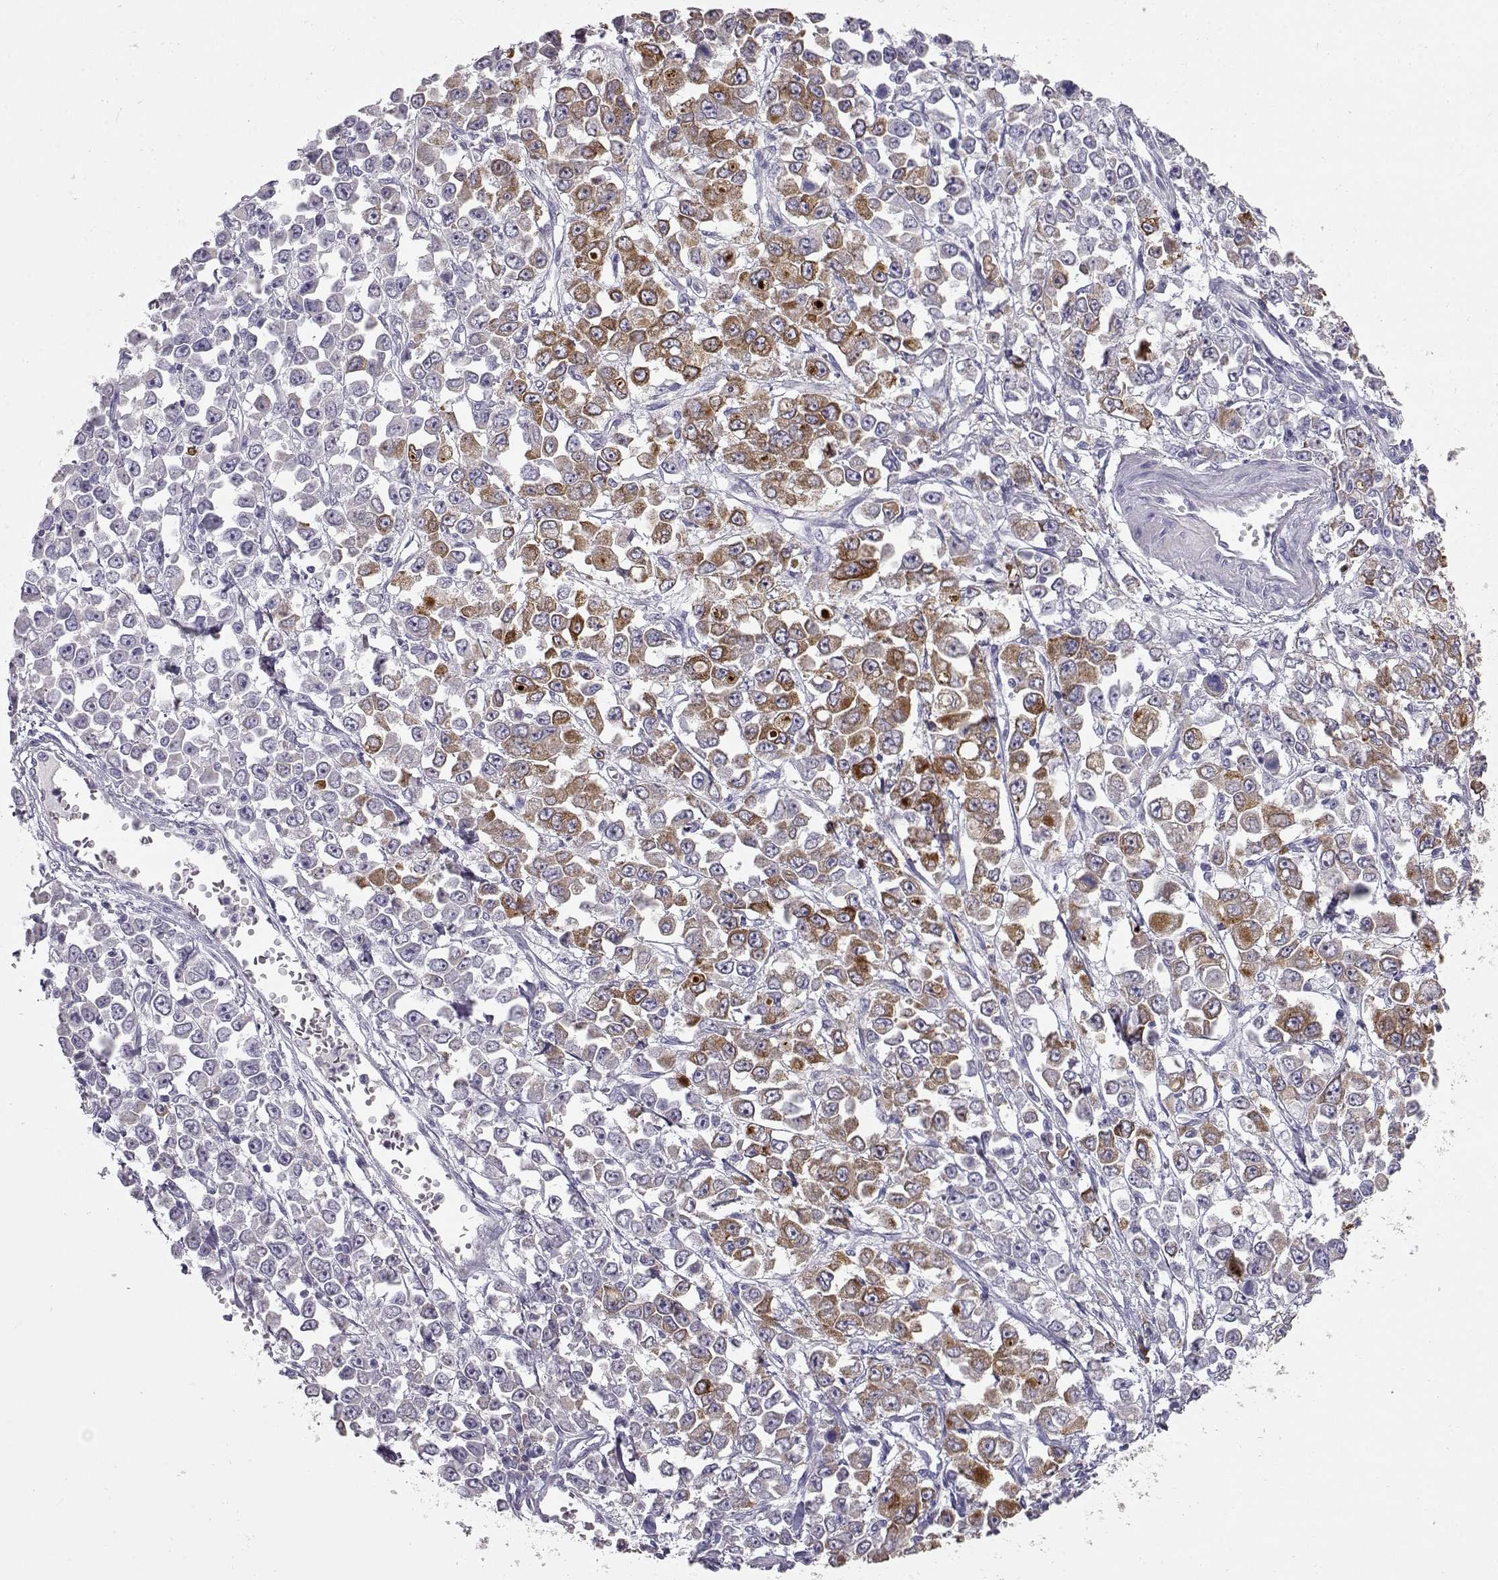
{"staining": {"intensity": "strong", "quantity": "25%-75%", "location": "cytoplasmic/membranous"}, "tissue": "stomach cancer", "cell_type": "Tumor cells", "image_type": "cancer", "snomed": [{"axis": "morphology", "description": "Adenocarcinoma, NOS"}, {"axis": "topography", "description": "Stomach, upper"}], "caption": "Immunohistochemistry (IHC) (DAB (3,3'-diaminobenzidine)) staining of stomach cancer reveals strong cytoplasmic/membranous protein expression in about 25%-75% of tumor cells. The staining was performed using DAB to visualize the protein expression in brown, while the nuclei were stained in blue with hematoxylin (Magnification: 20x).", "gene": "LAMB3", "patient": {"sex": "male", "age": 70}}